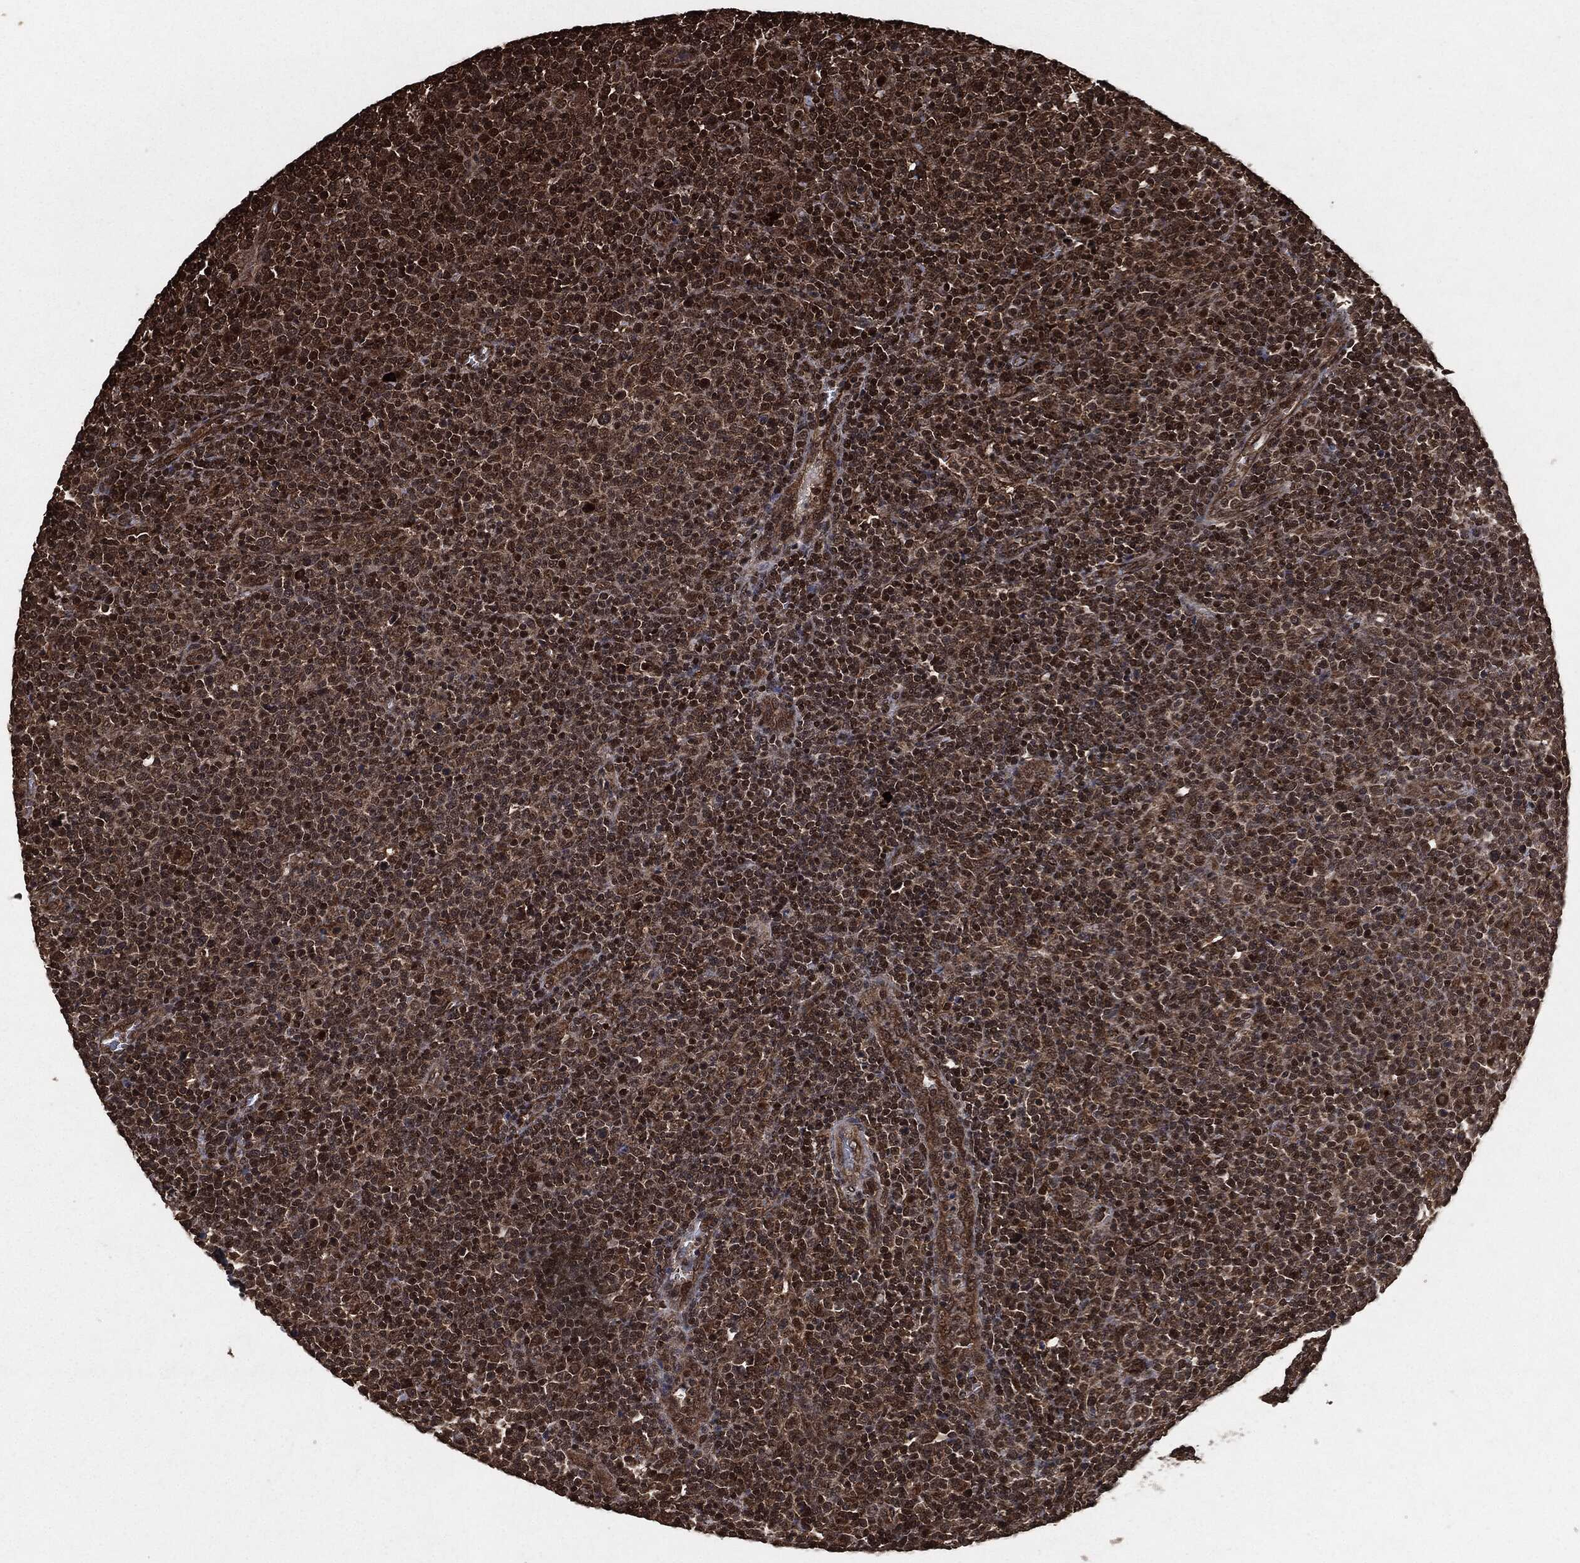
{"staining": {"intensity": "strong", "quantity": "25%-75%", "location": "nuclear"}, "tissue": "lymphoma", "cell_type": "Tumor cells", "image_type": "cancer", "snomed": [{"axis": "morphology", "description": "Malignant lymphoma, non-Hodgkin's type, High grade"}, {"axis": "topography", "description": "Lymph node"}], "caption": "Immunohistochemistry micrograph of neoplastic tissue: human lymphoma stained using immunohistochemistry (IHC) displays high levels of strong protein expression localized specifically in the nuclear of tumor cells, appearing as a nuclear brown color.", "gene": "EGFR", "patient": {"sex": "male", "age": 61}}